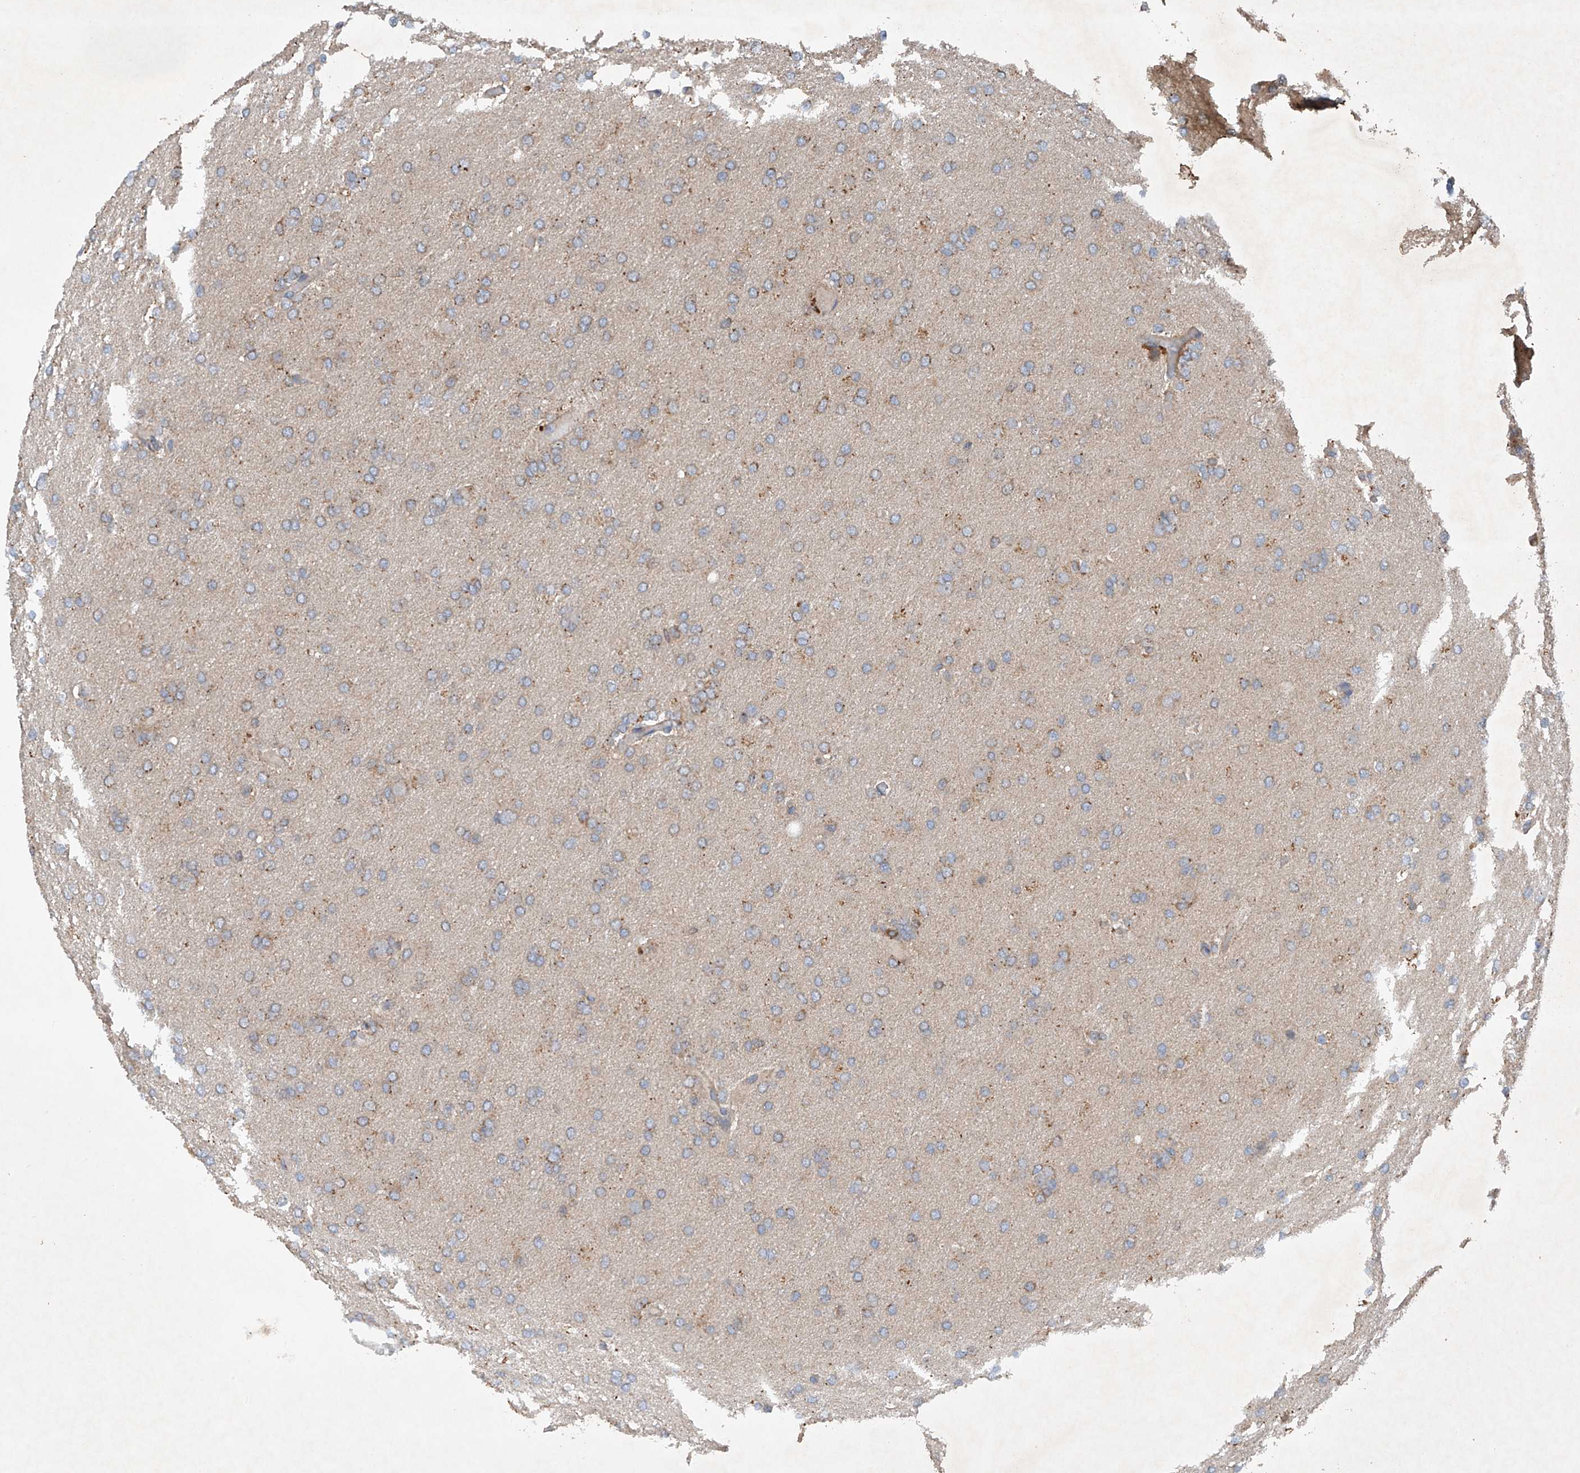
{"staining": {"intensity": "weak", "quantity": "25%-75%", "location": "cytoplasmic/membranous"}, "tissue": "glioma", "cell_type": "Tumor cells", "image_type": "cancer", "snomed": [{"axis": "morphology", "description": "Glioma, malignant, High grade"}, {"axis": "topography", "description": "Cerebral cortex"}], "caption": "Immunohistochemistry (IHC) of glioma exhibits low levels of weak cytoplasmic/membranous expression in approximately 25%-75% of tumor cells.", "gene": "CEP85L", "patient": {"sex": "female", "age": 36}}